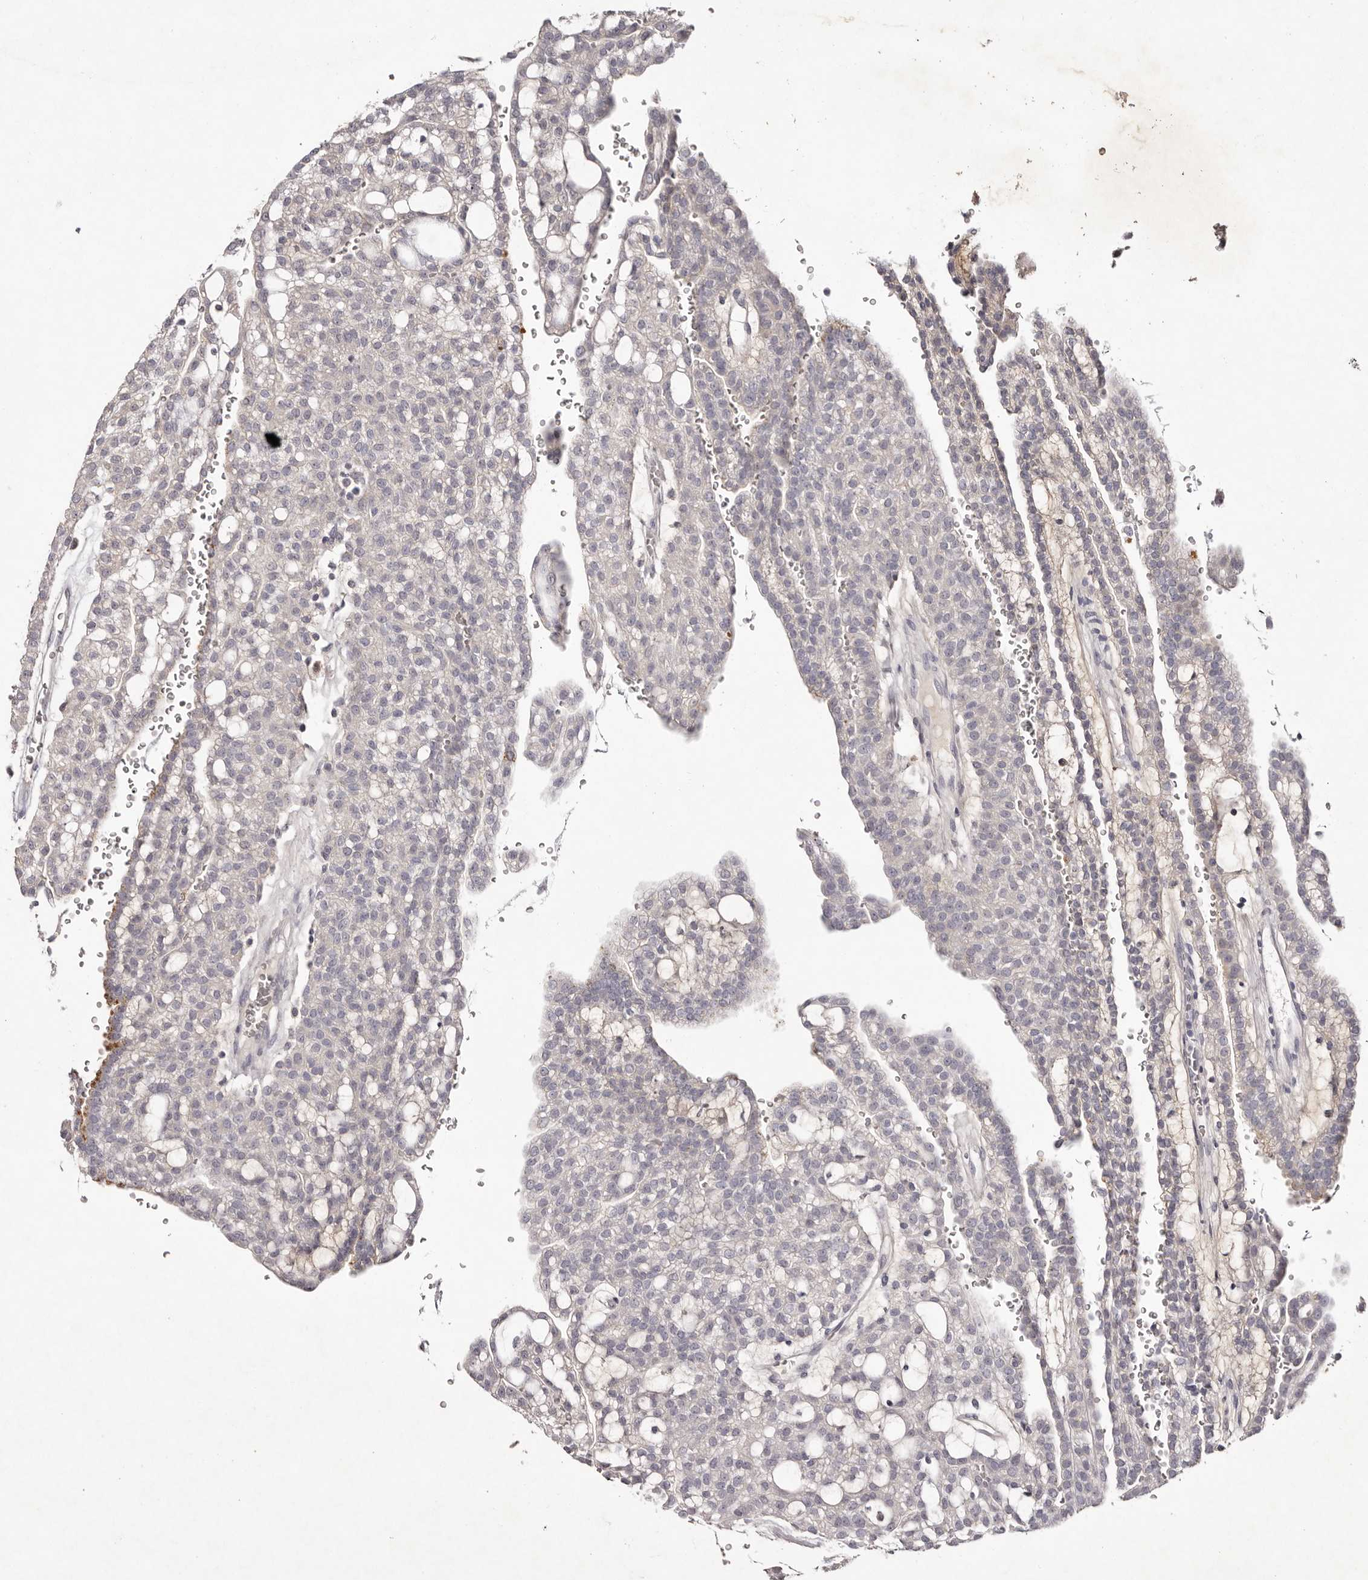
{"staining": {"intensity": "negative", "quantity": "none", "location": "none"}, "tissue": "renal cancer", "cell_type": "Tumor cells", "image_type": "cancer", "snomed": [{"axis": "morphology", "description": "Adenocarcinoma, NOS"}, {"axis": "topography", "description": "Kidney"}], "caption": "This is an immunohistochemistry (IHC) histopathology image of adenocarcinoma (renal). There is no positivity in tumor cells.", "gene": "SCUBE2", "patient": {"sex": "male", "age": 63}}